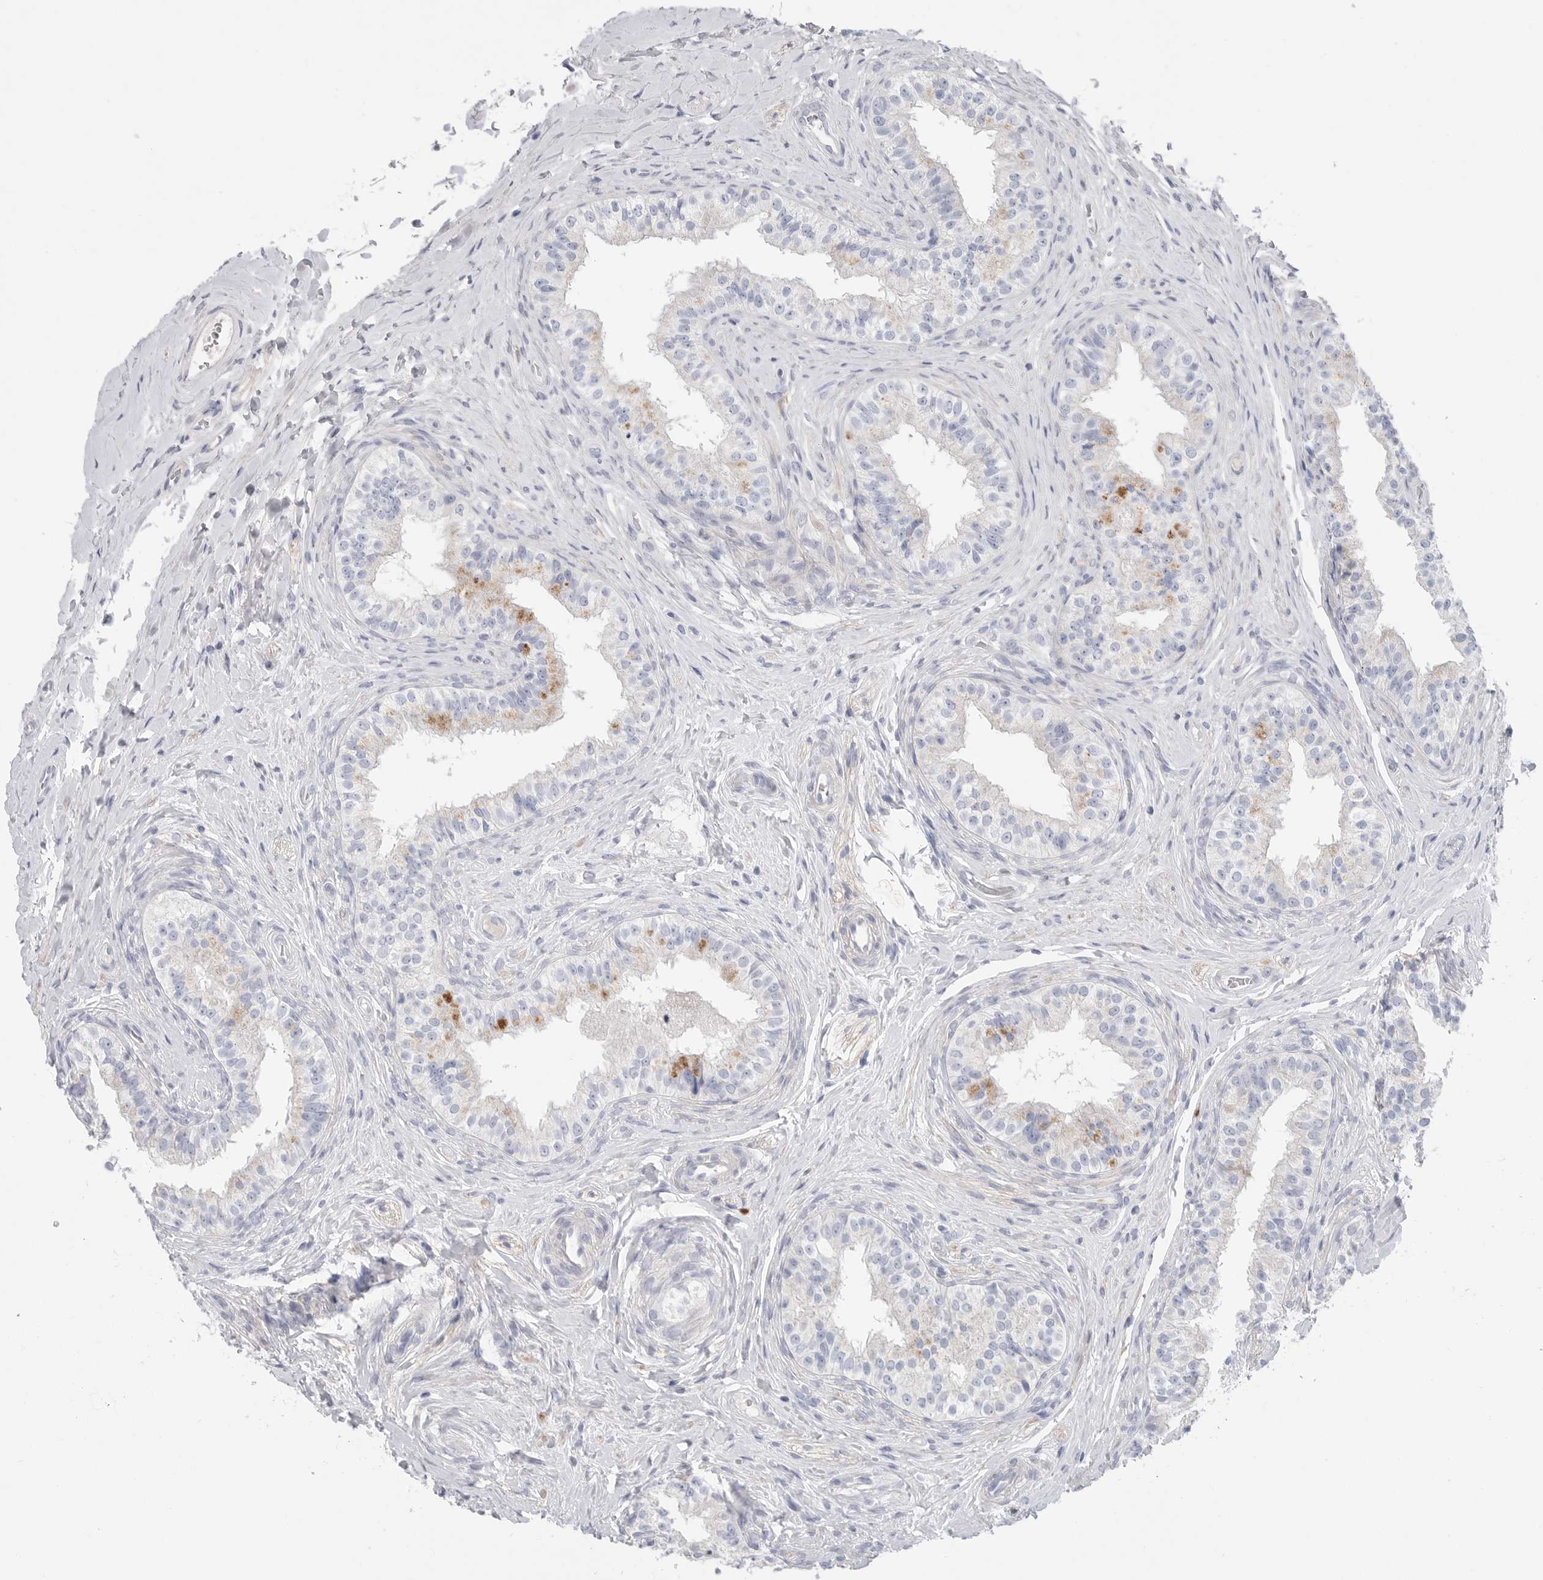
{"staining": {"intensity": "moderate", "quantity": "<25%", "location": "cytoplasmic/membranous"}, "tissue": "epididymis", "cell_type": "Glandular cells", "image_type": "normal", "snomed": [{"axis": "morphology", "description": "Normal tissue, NOS"}, {"axis": "topography", "description": "Epididymis"}], "caption": "Glandular cells reveal low levels of moderate cytoplasmic/membranous positivity in approximately <25% of cells in unremarkable epididymis. (IHC, brightfield microscopy, high magnification).", "gene": "CAMK2B", "patient": {"sex": "male", "age": 49}}